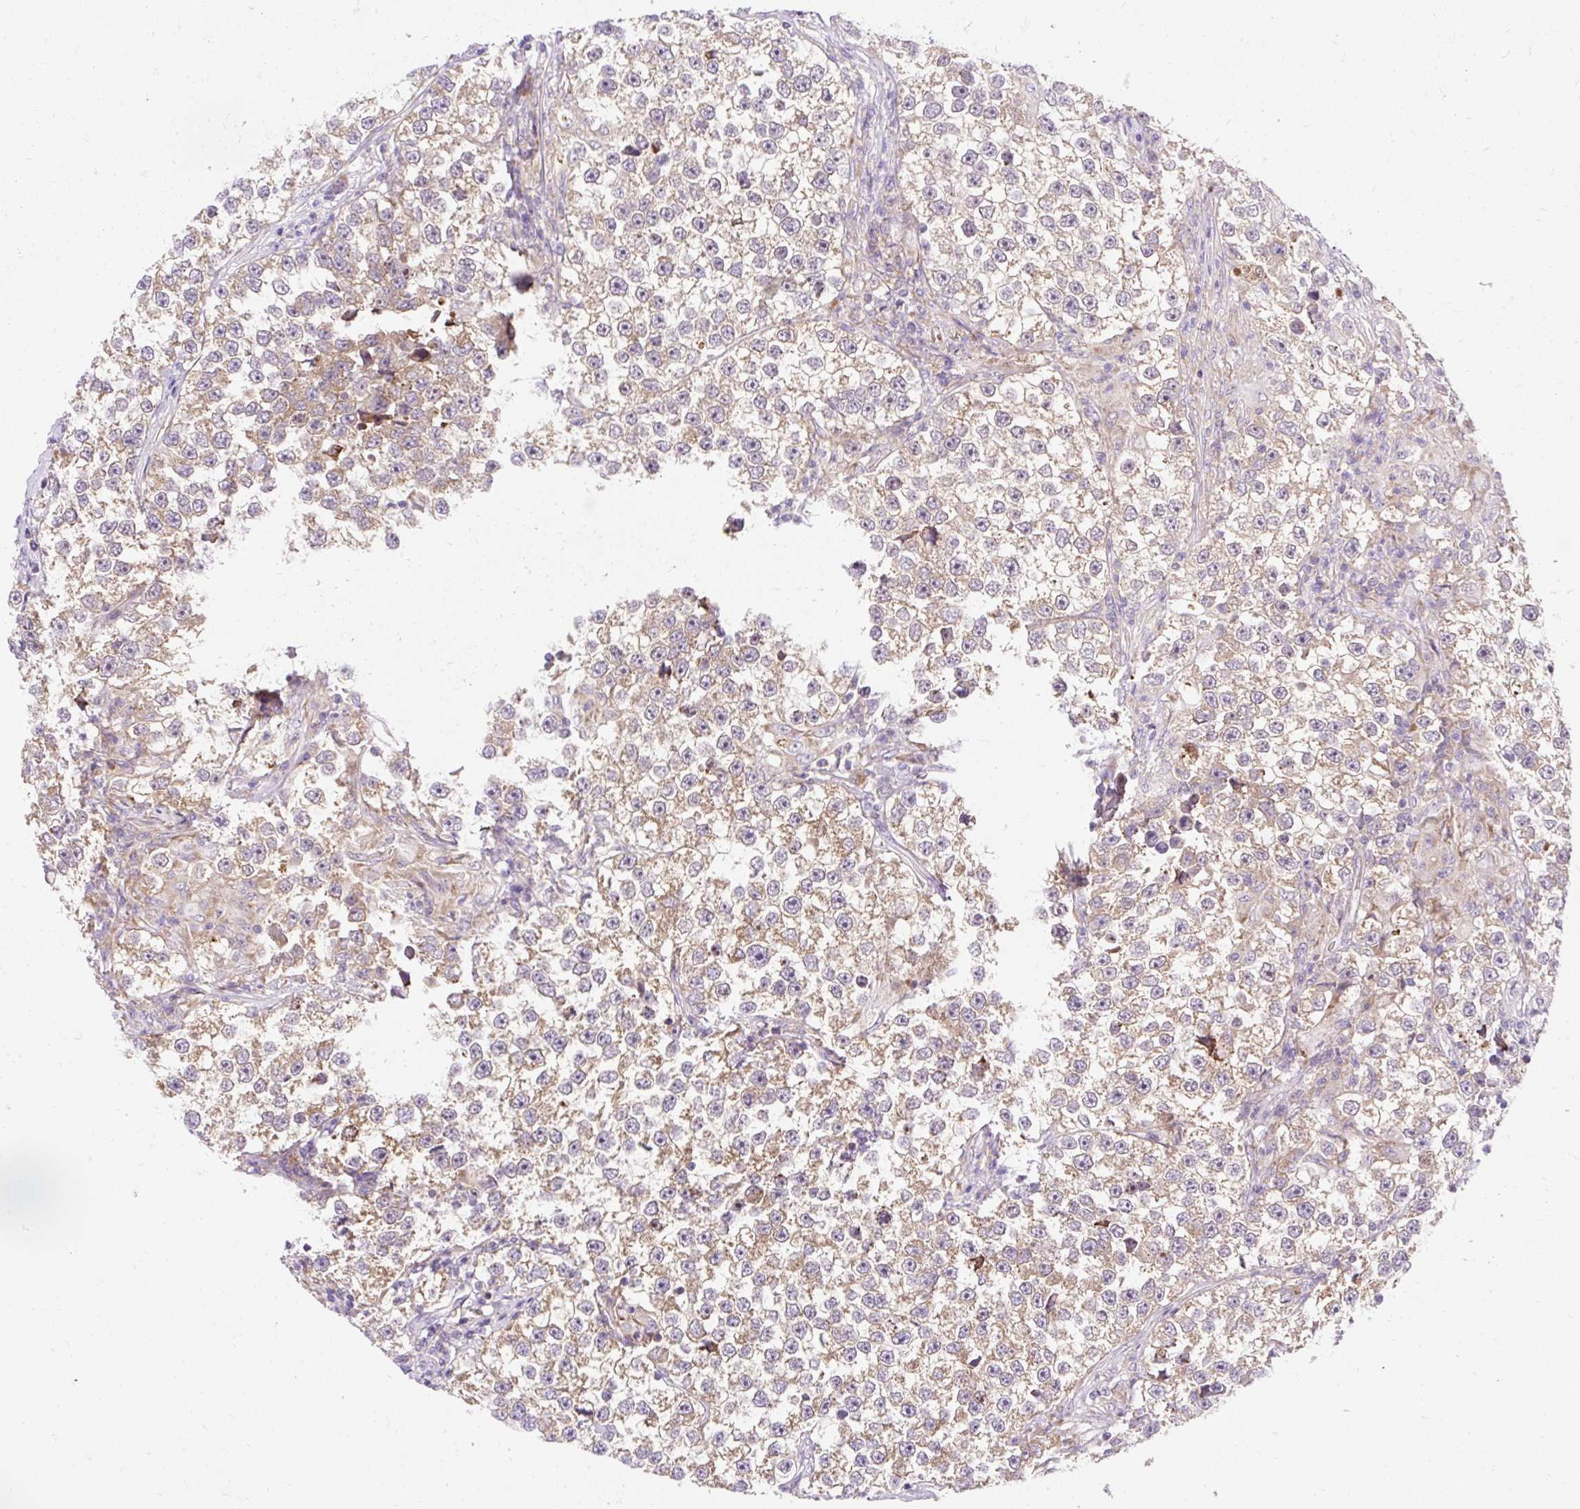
{"staining": {"intensity": "moderate", "quantity": "25%-75%", "location": "cytoplasmic/membranous"}, "tissue": "testis cancer", "cell_type": "Tumor cells", "image_type": "cancer", "snomed": [{"axis": "morphology", "description": "Seminoma, NOS"}, {"axis": "topography", "description": "Testis"}], "caption": "This image demonstrates immunohistochemistry staining of human testis seminoma, with medium moderate cytoplasmic/membranous staining in about 25%-75% of tumor cells.", "gene": "GPR45", "patient": {"sex": "male", "age": 46}}